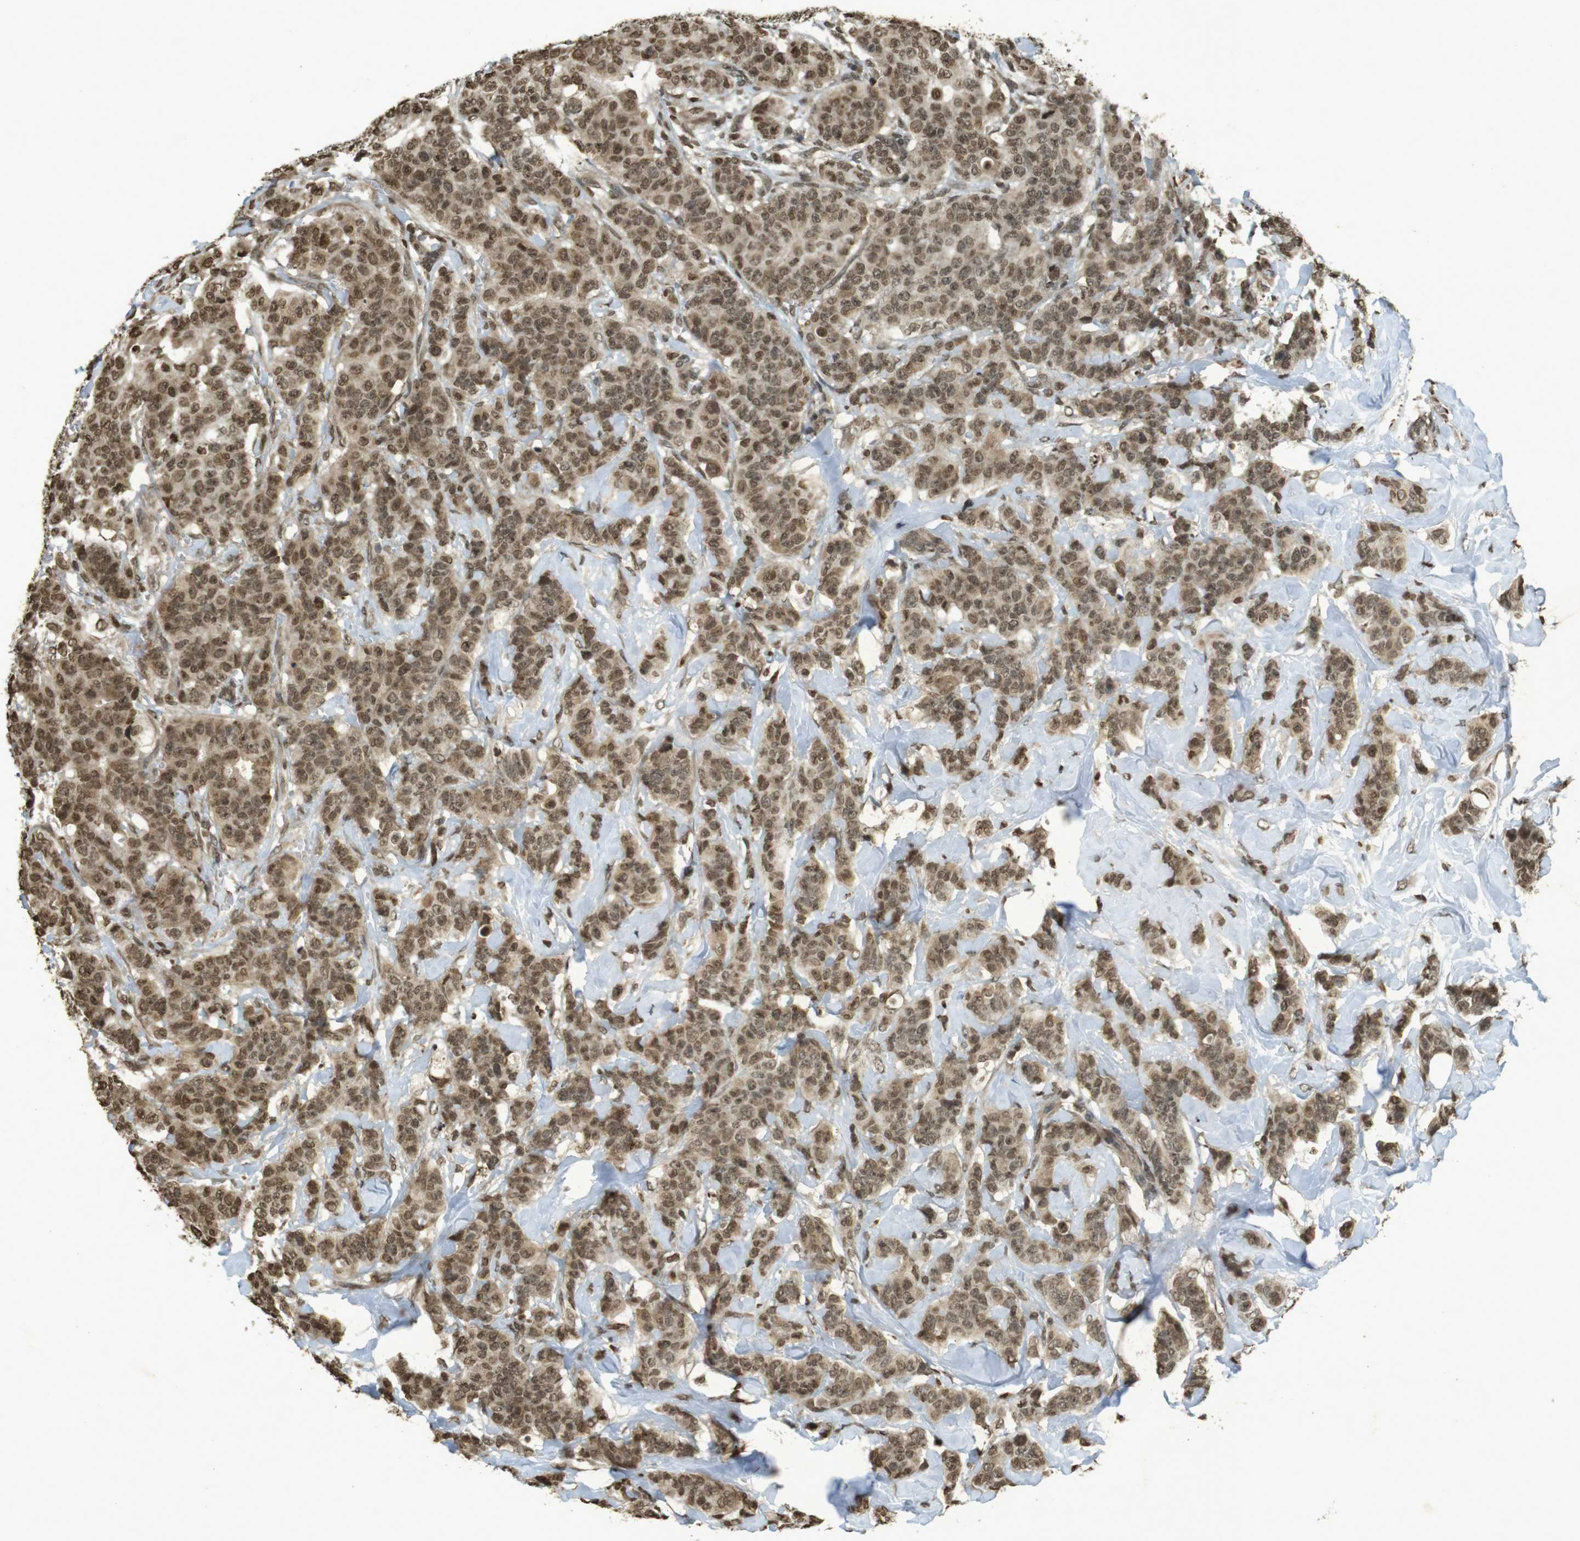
{"staining": {"intensity": "moderate", "quantity": ">75%", "location": "cytoplasmic/membranous,nuclear"}, "tissue": "breast cancer", "cell_type": "Tumor cells", "image_type": "cancer", "snomed": [{"axis": "morphology", "description": "Normal tissue, NOS"}, {"axis": "morphology", "description": "Duct carcinoma"}, {"axis": "topography", "description": "Breast"}], "caption": "There is medium levels of moderate cytoplasmic/membranous and nuclear positivity in tumor cells of breast cancer (infiltrating ductal carcinoma), as demonstrated by immunohistochemical staining (brown color).", "gene": "ORC4", "patient": {"sex": "female", "age": 40}}